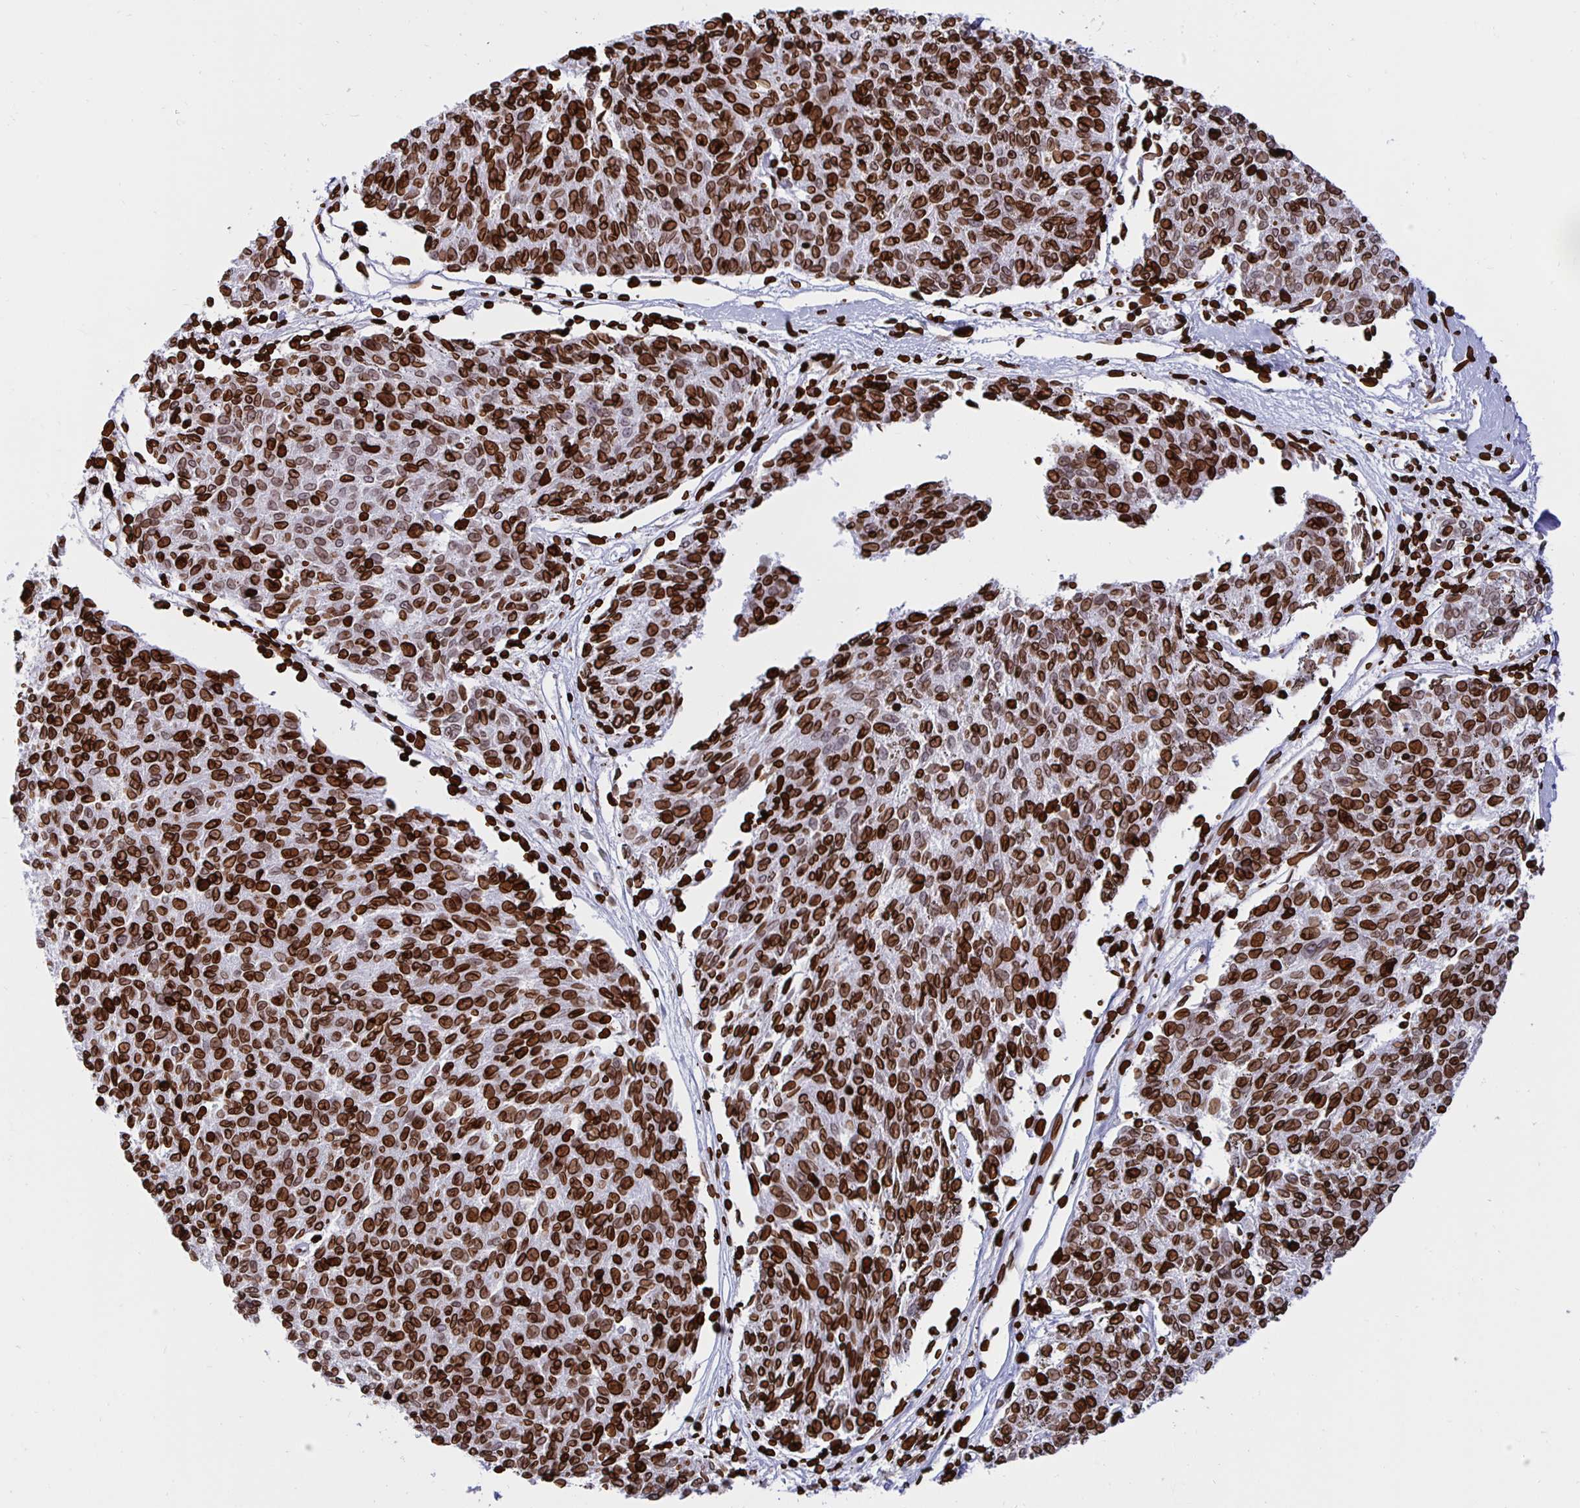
{"staining": {"intensity": "strong", "quantity": ">75%", "location": "cytoplasmic/membranous,nuclear"}, "tissue": "melanoma", "cell_type": "Tumor cells", "image_type": "cancer", "snomed": [{"axis": "morphology", "description": "Malignant melanoma, NOS"}, {"axis": "topography", "description": "Skin"}], "caption": "Melanoma tissue displays strong cytoplasmic/membranous and nuclear staining in approximately >75% of tumor cells, visualized by immunohistochemistry.", "gene": "LMNB1", "patient": {"sex": "female", "age": 72}}